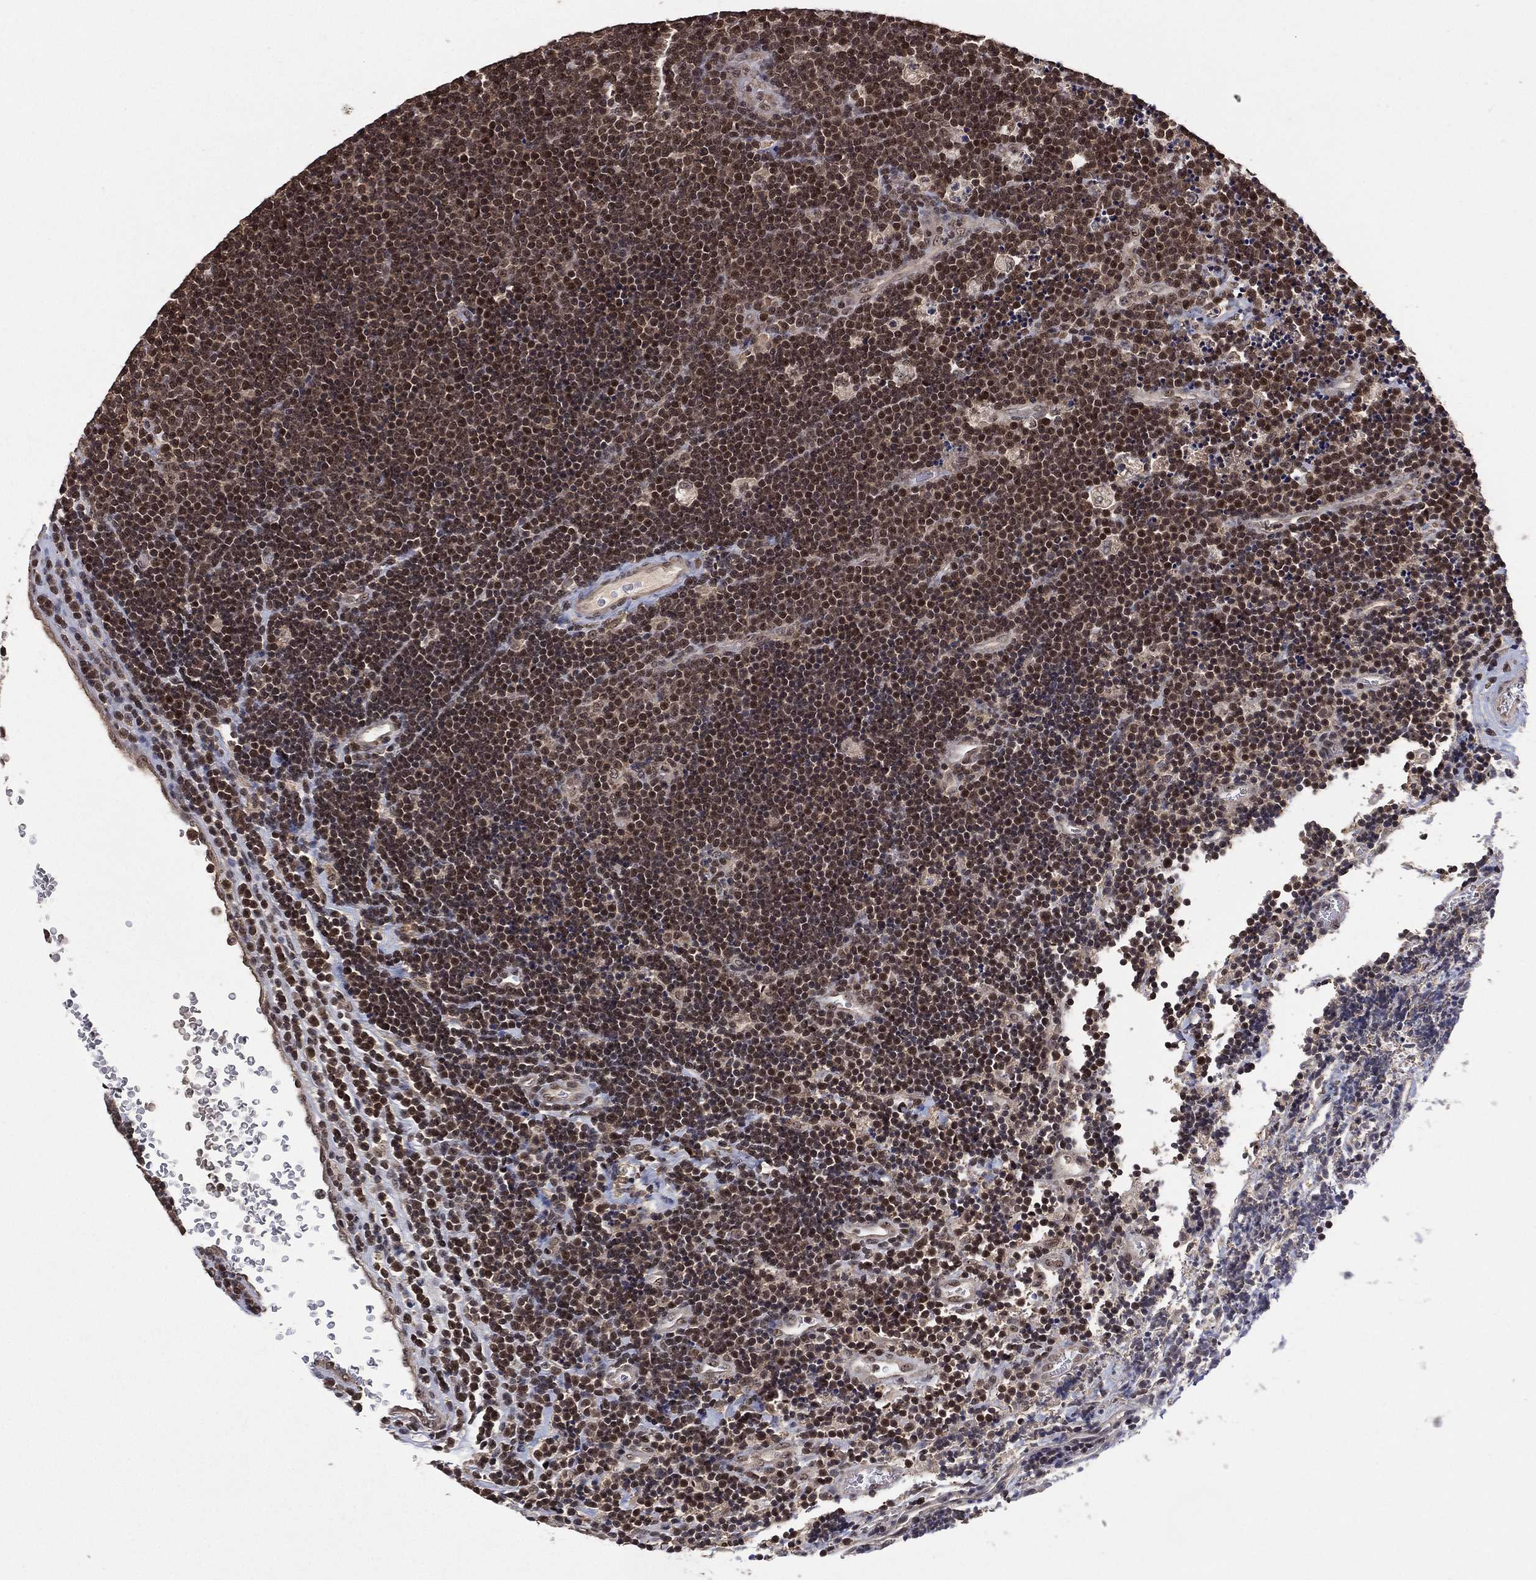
{"staining": {"intensity": "moderate", "quantity": "25%-75%", "location": "nuclear"}, "tissue": "lymphoma", "cell_type": "Tumor cells", "image_type": "cancer", "snomed": [{"axis": "morphology", "description": "Malignant lymphoma, non-Hodgkin's type, Low grade"}, {"axis": "topography", "description": "Brain"}], "caption": "Malignant lymphoma, non-Hodgkin's type (low-grade) stained with a protein marker shows moderate staining in tumor cells.", "gene": "NELFCD", "patient": {"sex": "female", "age": 66}}